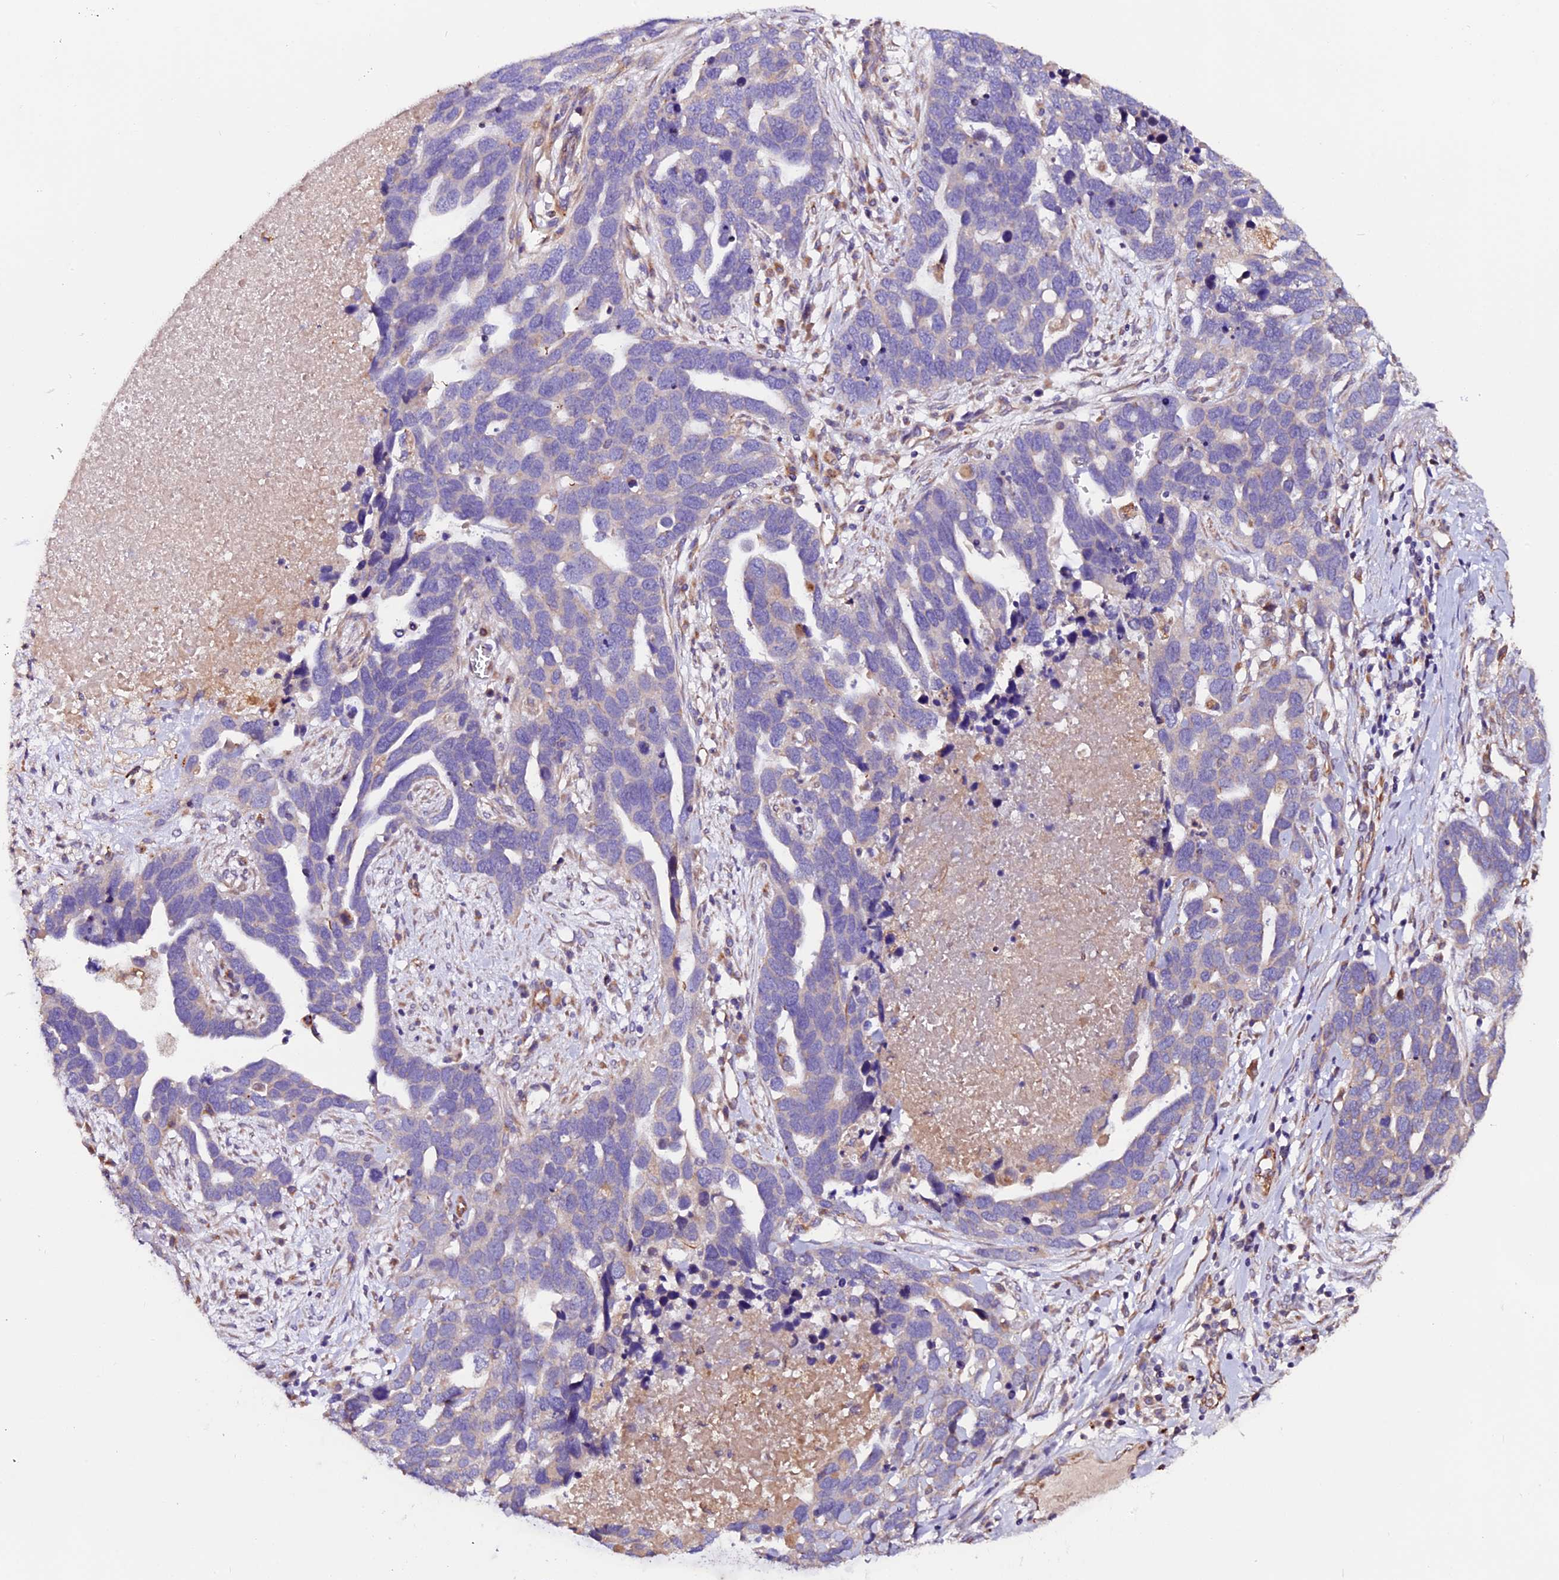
{"staining": {"intensity": "negative", "quantity": "none", "location": "none"}, "tissue": "ovarian cancer", "cell_type": "Tumor cells", "image_type": "cancer", "snomed": [{"axis": "morphology", "description": "Cystadenocarcinoma, serous, NOS"}, {"axis": "topography", "description": "Ovary"}], "caption": "IHC photomicrograph of neoplastic tissue: human ovarian cancer (serous cystadenocarcinoma) stained with DAB shows no significant protein expression in tumor cells. Brightfield microscopy of immunohistochemistry stained with DAB (brown) and hematoxylin (blue), captured at high magnification.", "gene": "CLN5", "patient": {"sex": "female", "age": 54}}